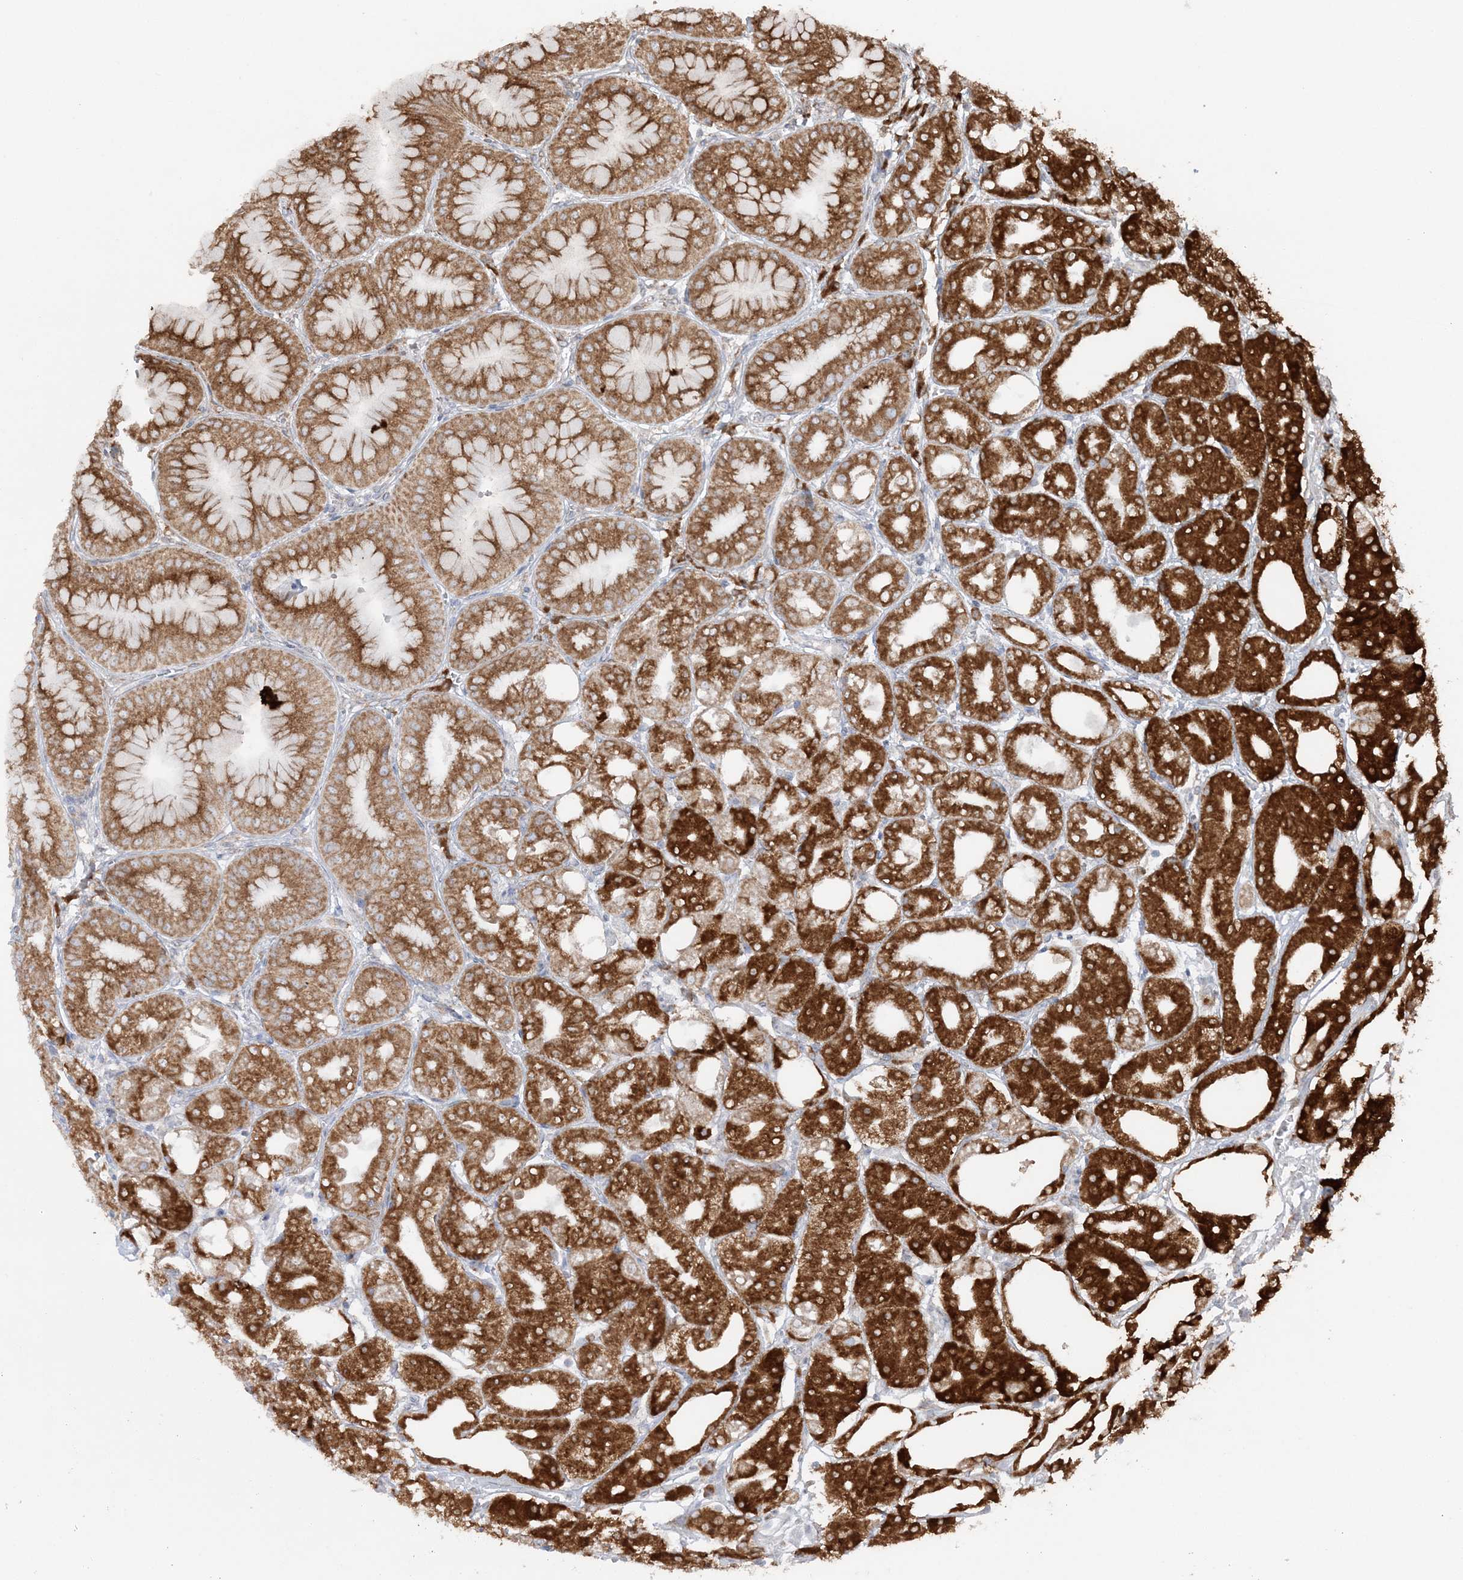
{"staining": {"intensity": "strong", "quantity": ">75%", "location": "cytoplasmic/membranous"}, "tissue": "stomach", "cell_type": "Glandular cells", "image_type": "normal", "snomed": [{"axis": "morphology", "description": "Normal tissue, NOS"}, {"axis": "topography", "description": "Stomach, lower"}], "caption": "Immunohistochemistry (IHC) histopathology image of normal human stomach stained for a protein (brown), which shows high levels of strong cytoplasmic/membranous positivity in approximately >75% of glandular cells.", "gene": "TMED10", "patient": {"sex": "male", "age": 71}}